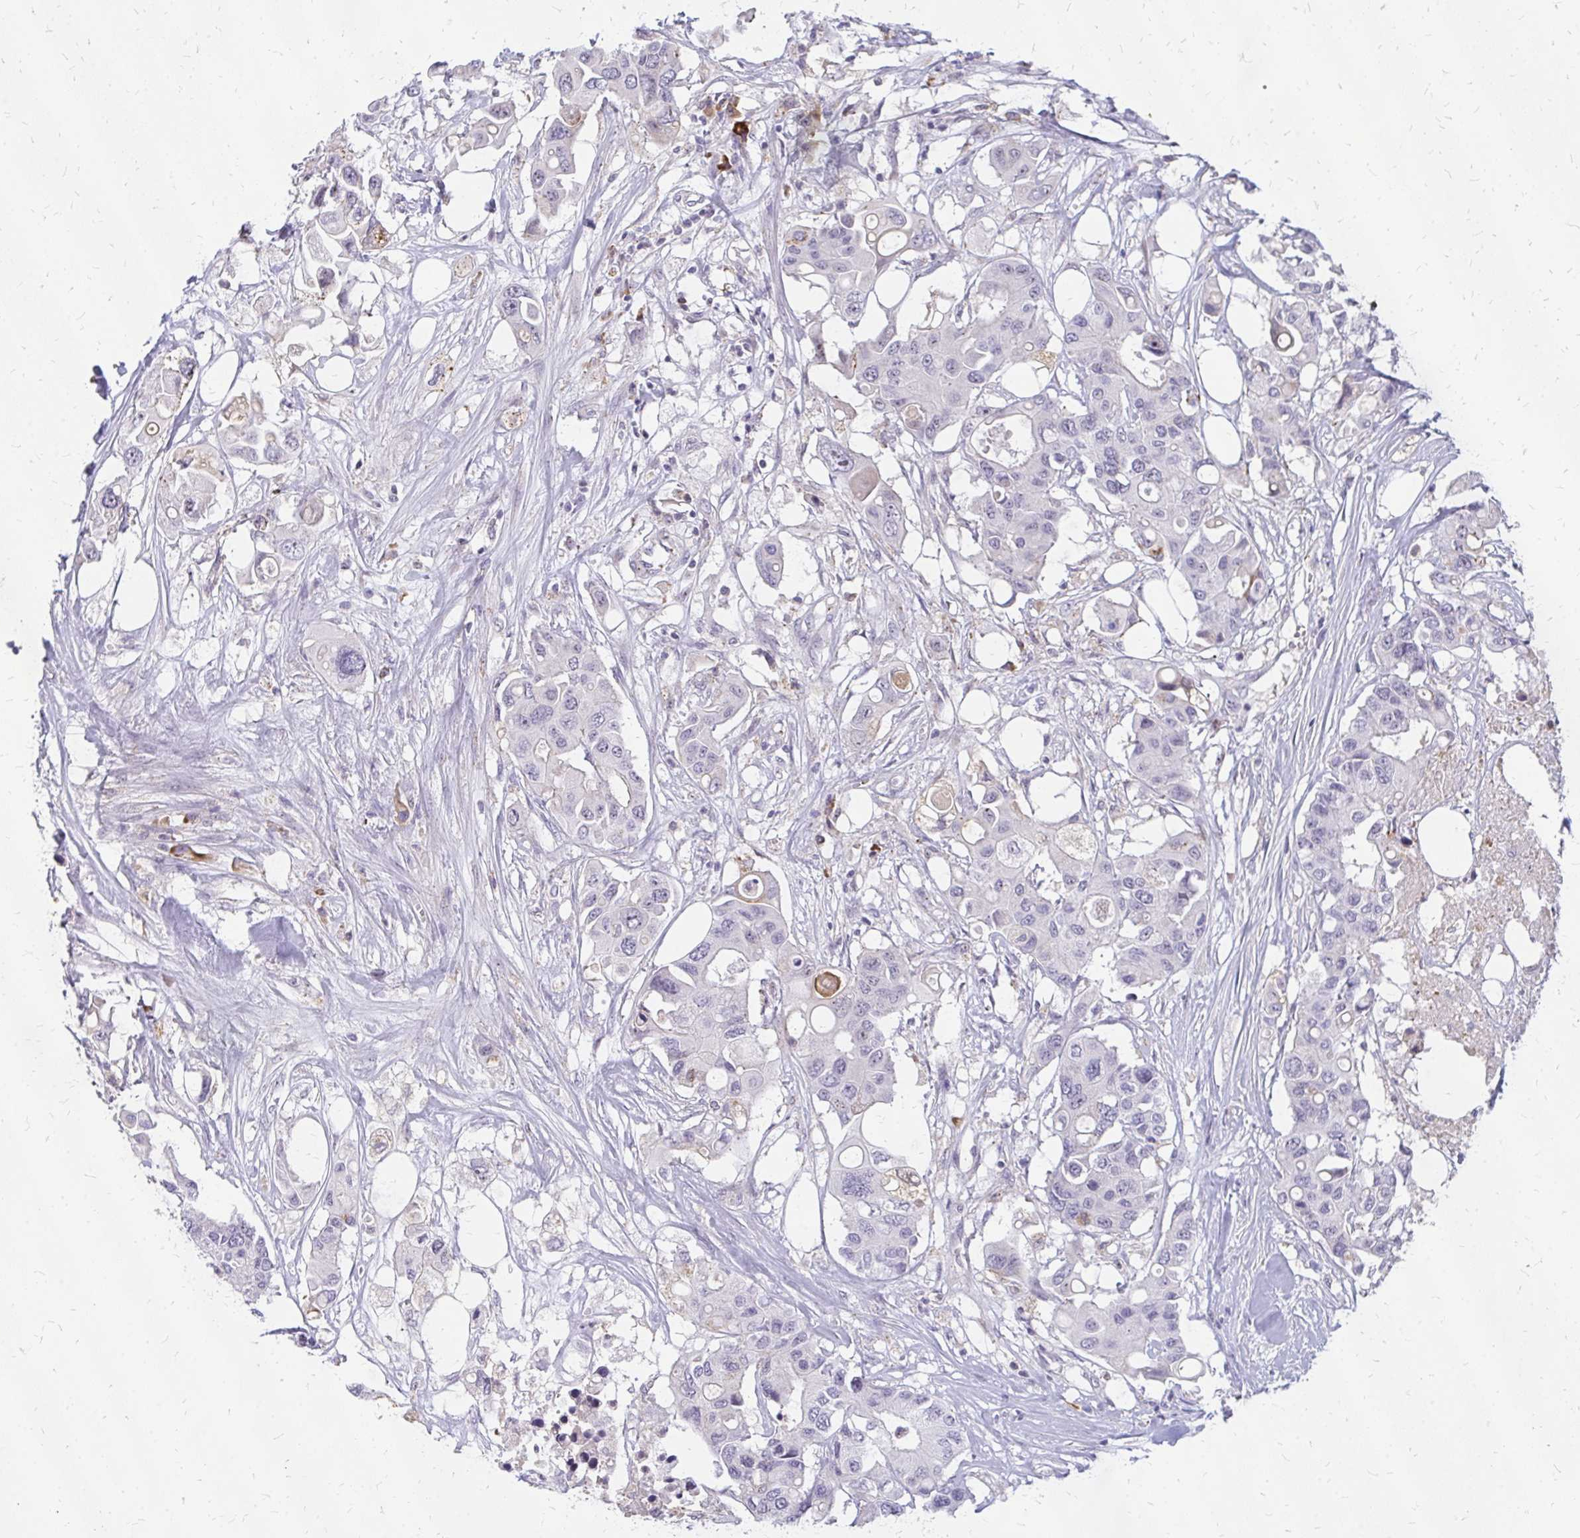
{"staining": {"intensity": "negative", "quantity": "none", "location": "none"}, "tissue": "colorectal cancer", "cell_type": "Tumor cells", "image_type": "cancer", "snomed": [{"axis": "morphology", "description": "Adenocarcinoma, NOS"}, {"axis": "topography", "description": "Colon"}], "caption": "Colorectal cancer stained for a protein using immunohistochemistry displays no expression tumor cells.", "gene": "FAM9A", "patient": {"sex": "male", "age": 77}}